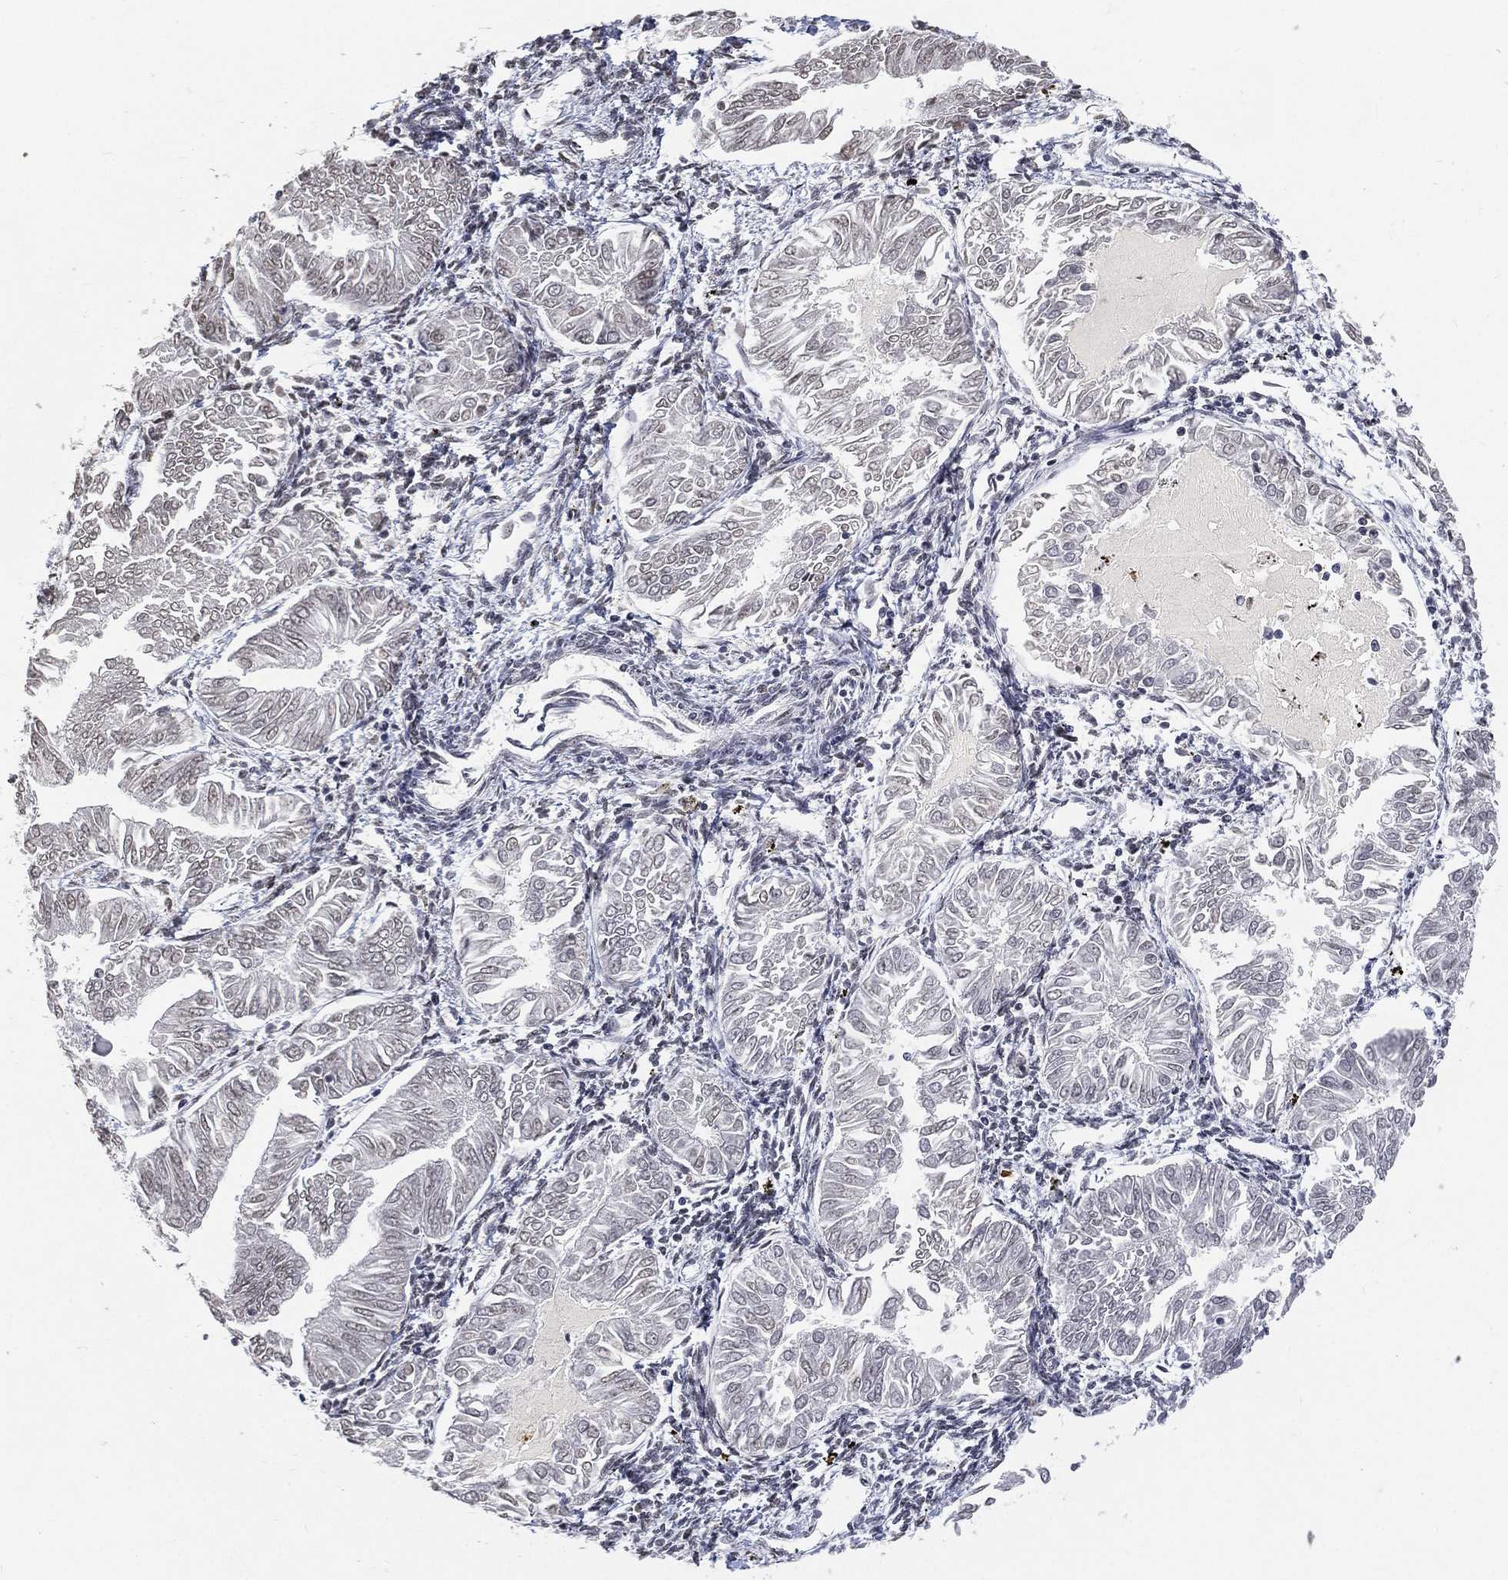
{"staining": {"intensity": "negative", "quantity": "none", "location": "none"}, "tissue": "endometrial cancer", "cell_type": "Tumor cells", "image_type": "cancer", "snomed": [{"axis": "morphology", "description": "Adenocarcinoma, NOS"}, {"axis": "topography", "description": "Endometrium"}], "caption": "An image of endometrial cancer (adenocarcinoma) stained for a protein demonstrates no brown staining in tumor cells. Nuclei are stained in blue.", "gene": "ARG1", "patient": {"sex": "female", "age": 53}}